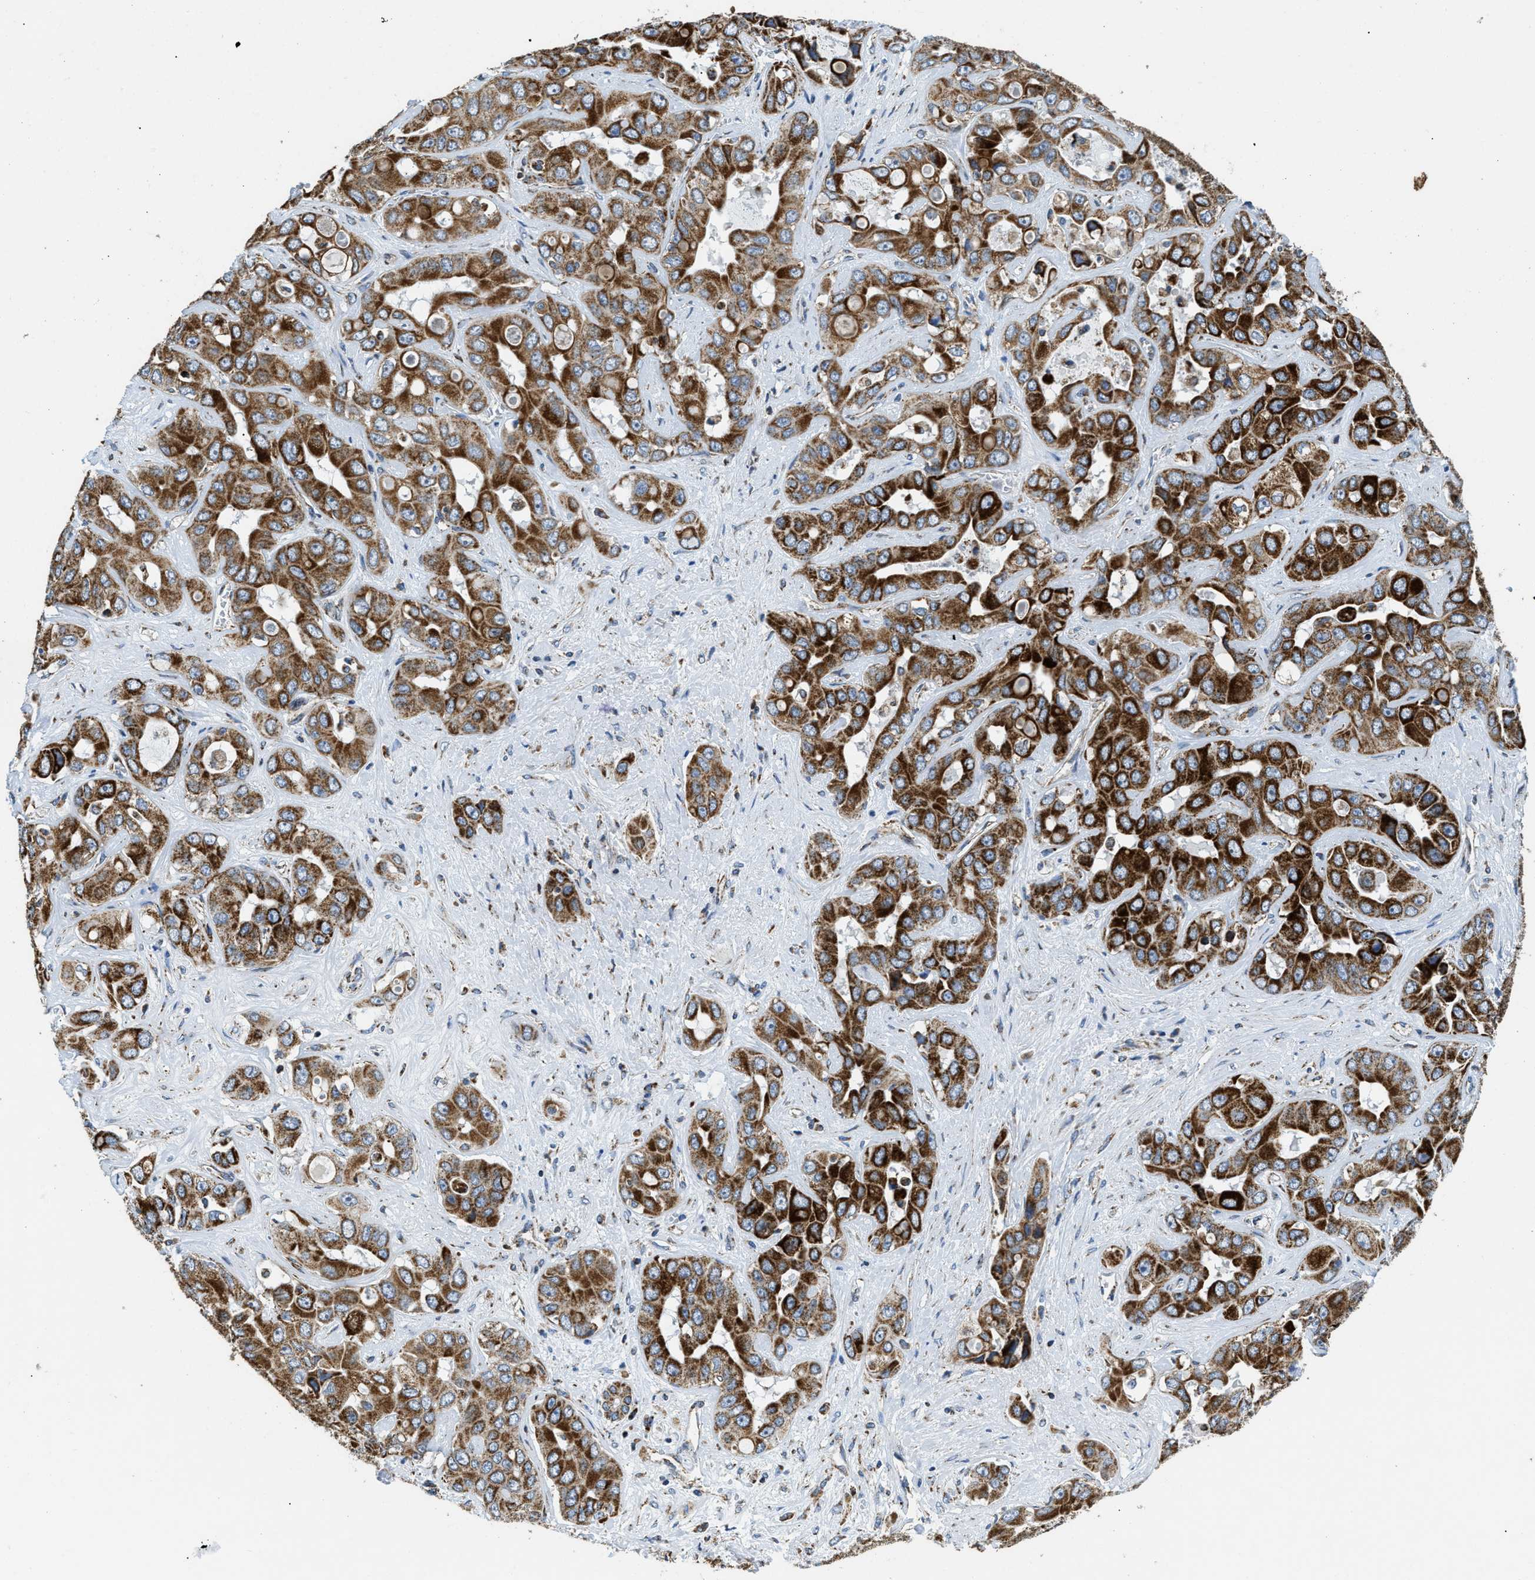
{"staining": {"intensity": "strong", "quantity": ">75%", "location": "cytoplasmic/membranous"}, "tissue": "liver cancer", "cell_type": "Tumor cells", "image_type": "cancer", "snomed": [{"axis": "morphology", "description": "Cholangiocarcinoma"}, {"axis": "topography", "description": "Liver"}], "caption": "A photomicrograph of human liver cancer (cholangiocarcinoma) stained for a protein shows strong cytoplasmic/membranous brown staining in tumor cells.", "gene": "STK33", "patient": {"sex": "female", "age": 52}}